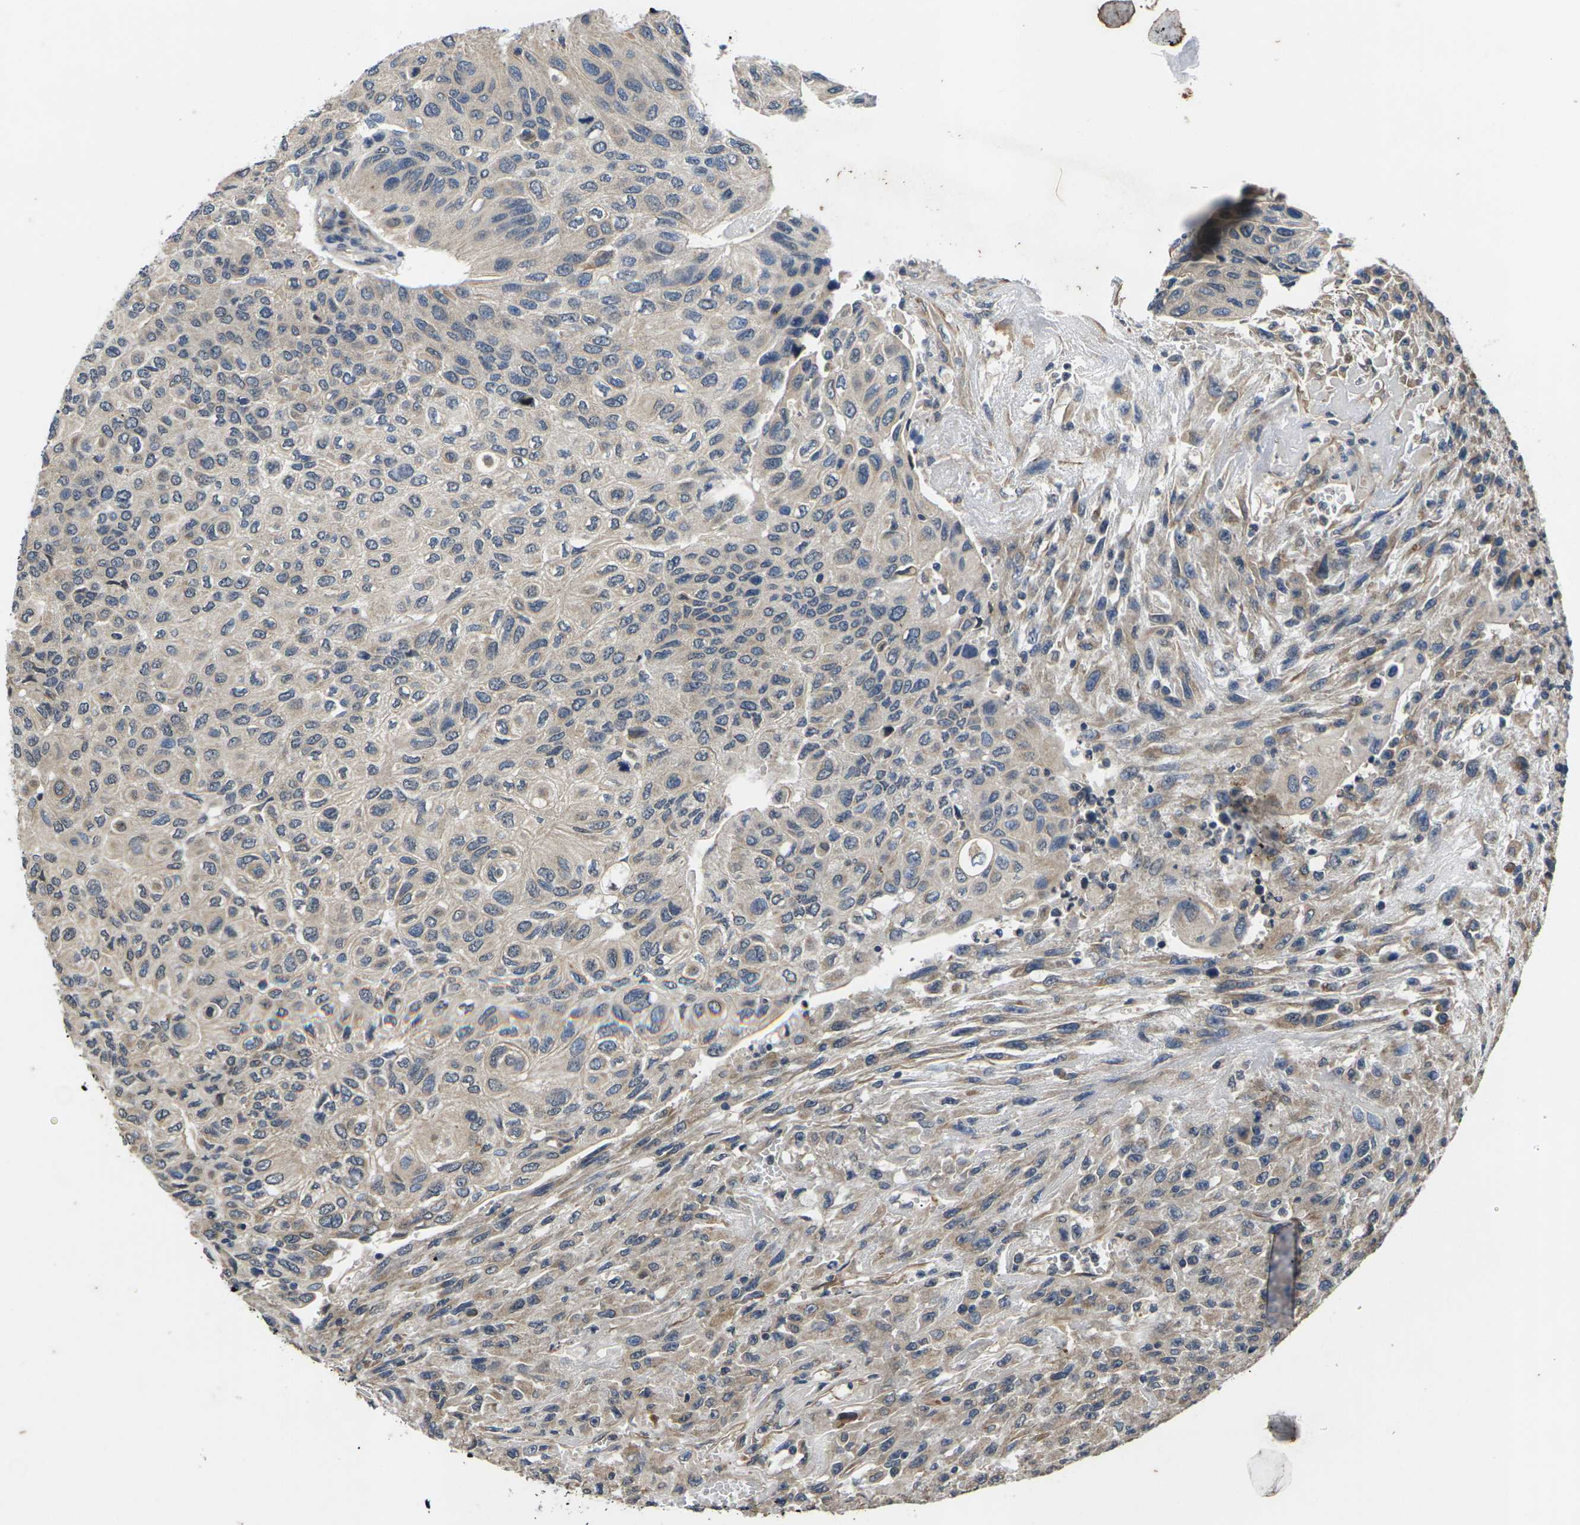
{"staining": {"intensity": "weak", "quantity": ">75%", "location": "cytoplasmic/membranous"}, "tissue": "urothelial cancer", "cell_type": "Tumor cells", "image_type": "cancer", "snomed": [{"axis": "morphology", "description": "Urothelial carcinoma, High grade"}, {"axis": "topography", "description": "Urinary bladder"}], "caption": "Urothelial carcinoma (high-grade) stained with a brown dye displays weak cytoplasmic/membranous positive staining in about >75% of tumor cells.", "gene": "DKK2", "patient": {"sex": "male", "age": 66}}